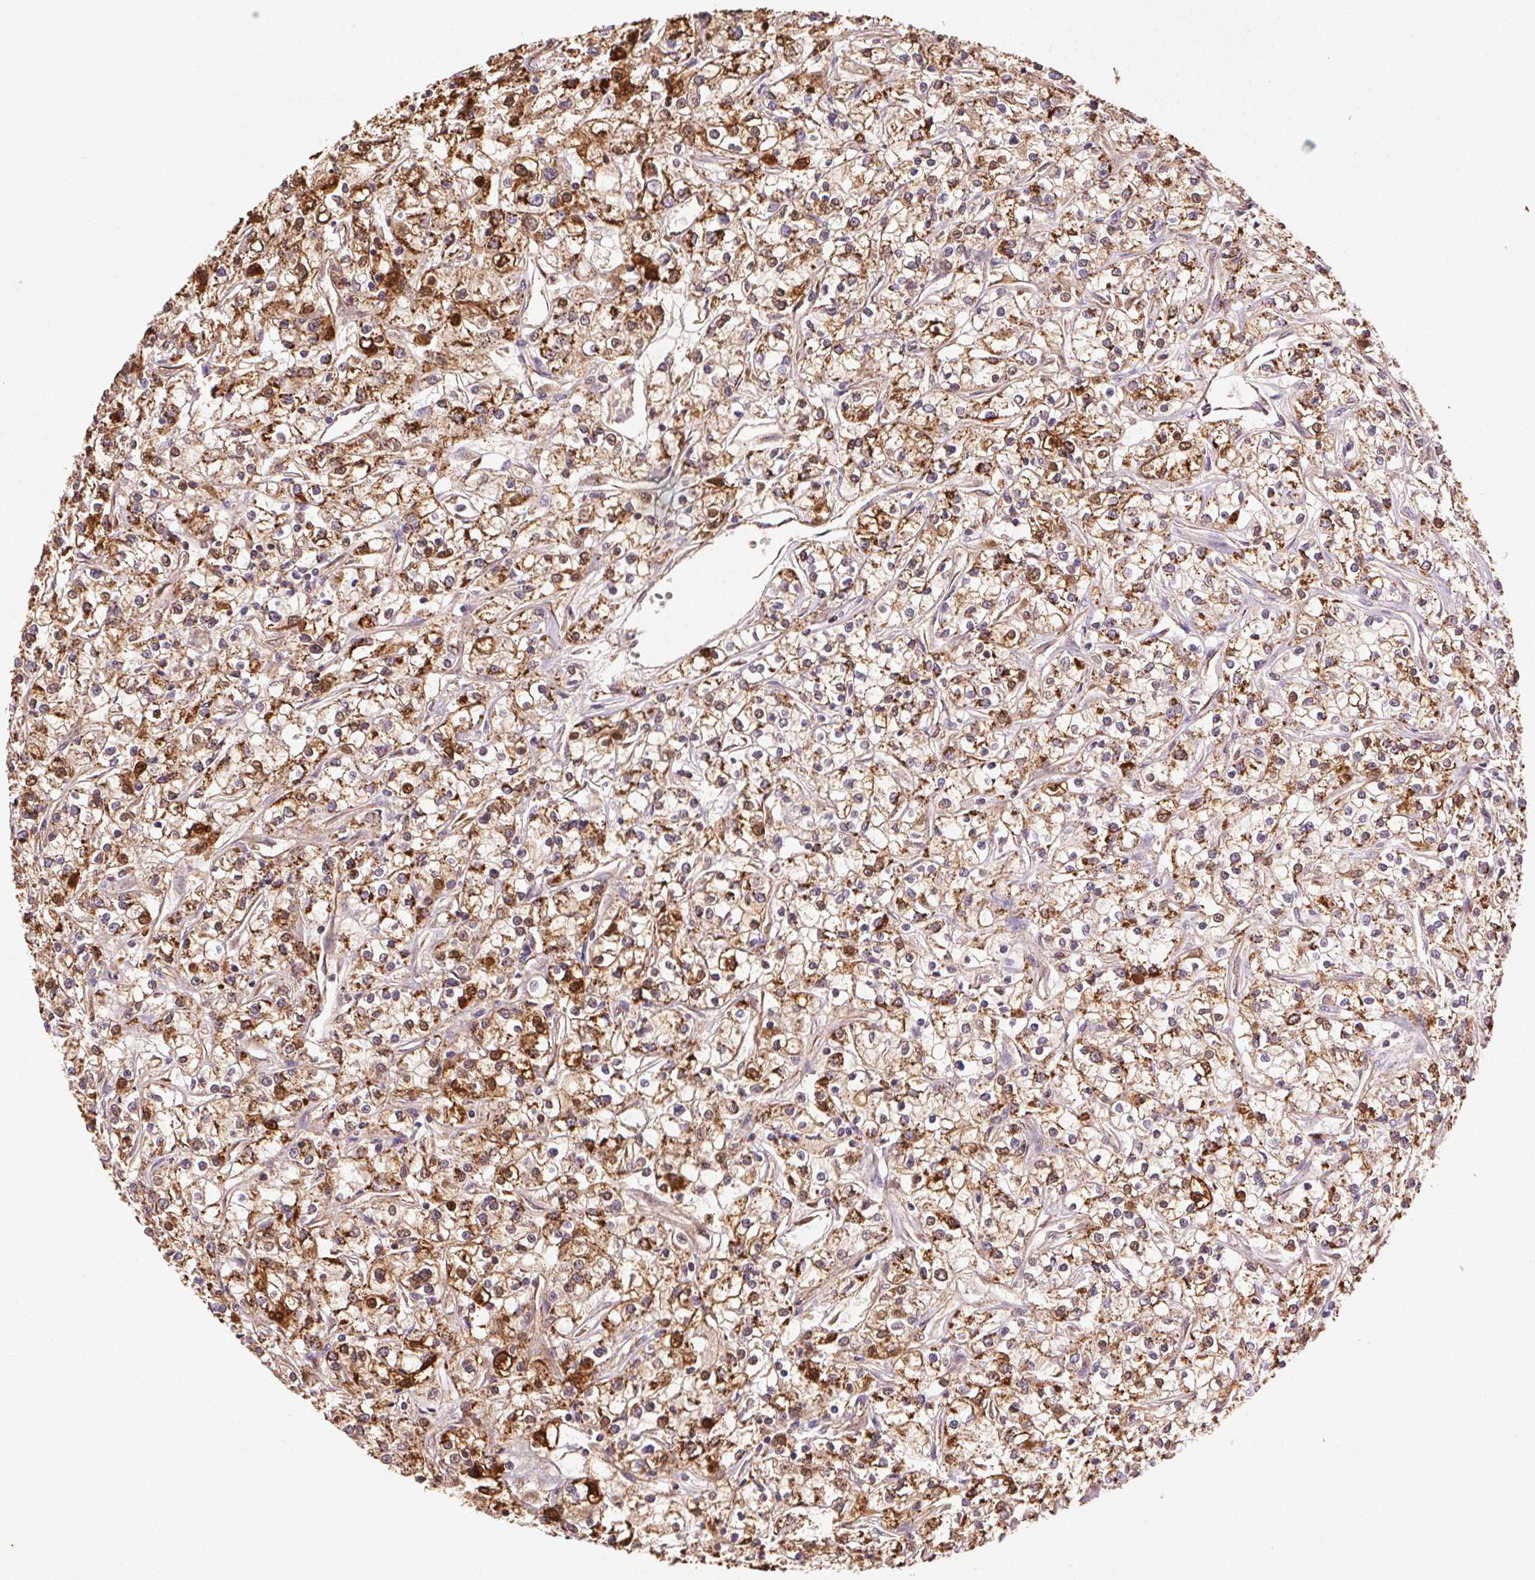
{"staining": {"intensity": "moderate", "quantity": ">75%", "location": "cytoplasmic/membranous"}, "tissue": "renal cancer", "cell_type": "Tumor cells", "image_type": "cancer", "snomed": [{"axis": "morphology", "description": "Adenocarcinoma, NOS"}, {"axis": "topography", "description": "Kidney"}], "caption": "Renal cancer stained for a protein (brown) demonstrates moderate cytoplasmic/membranous positive positivity in about >75% of tumor cells.", "gene": "FNBP1L", "patient": {"sex": "female", "age": 59}}